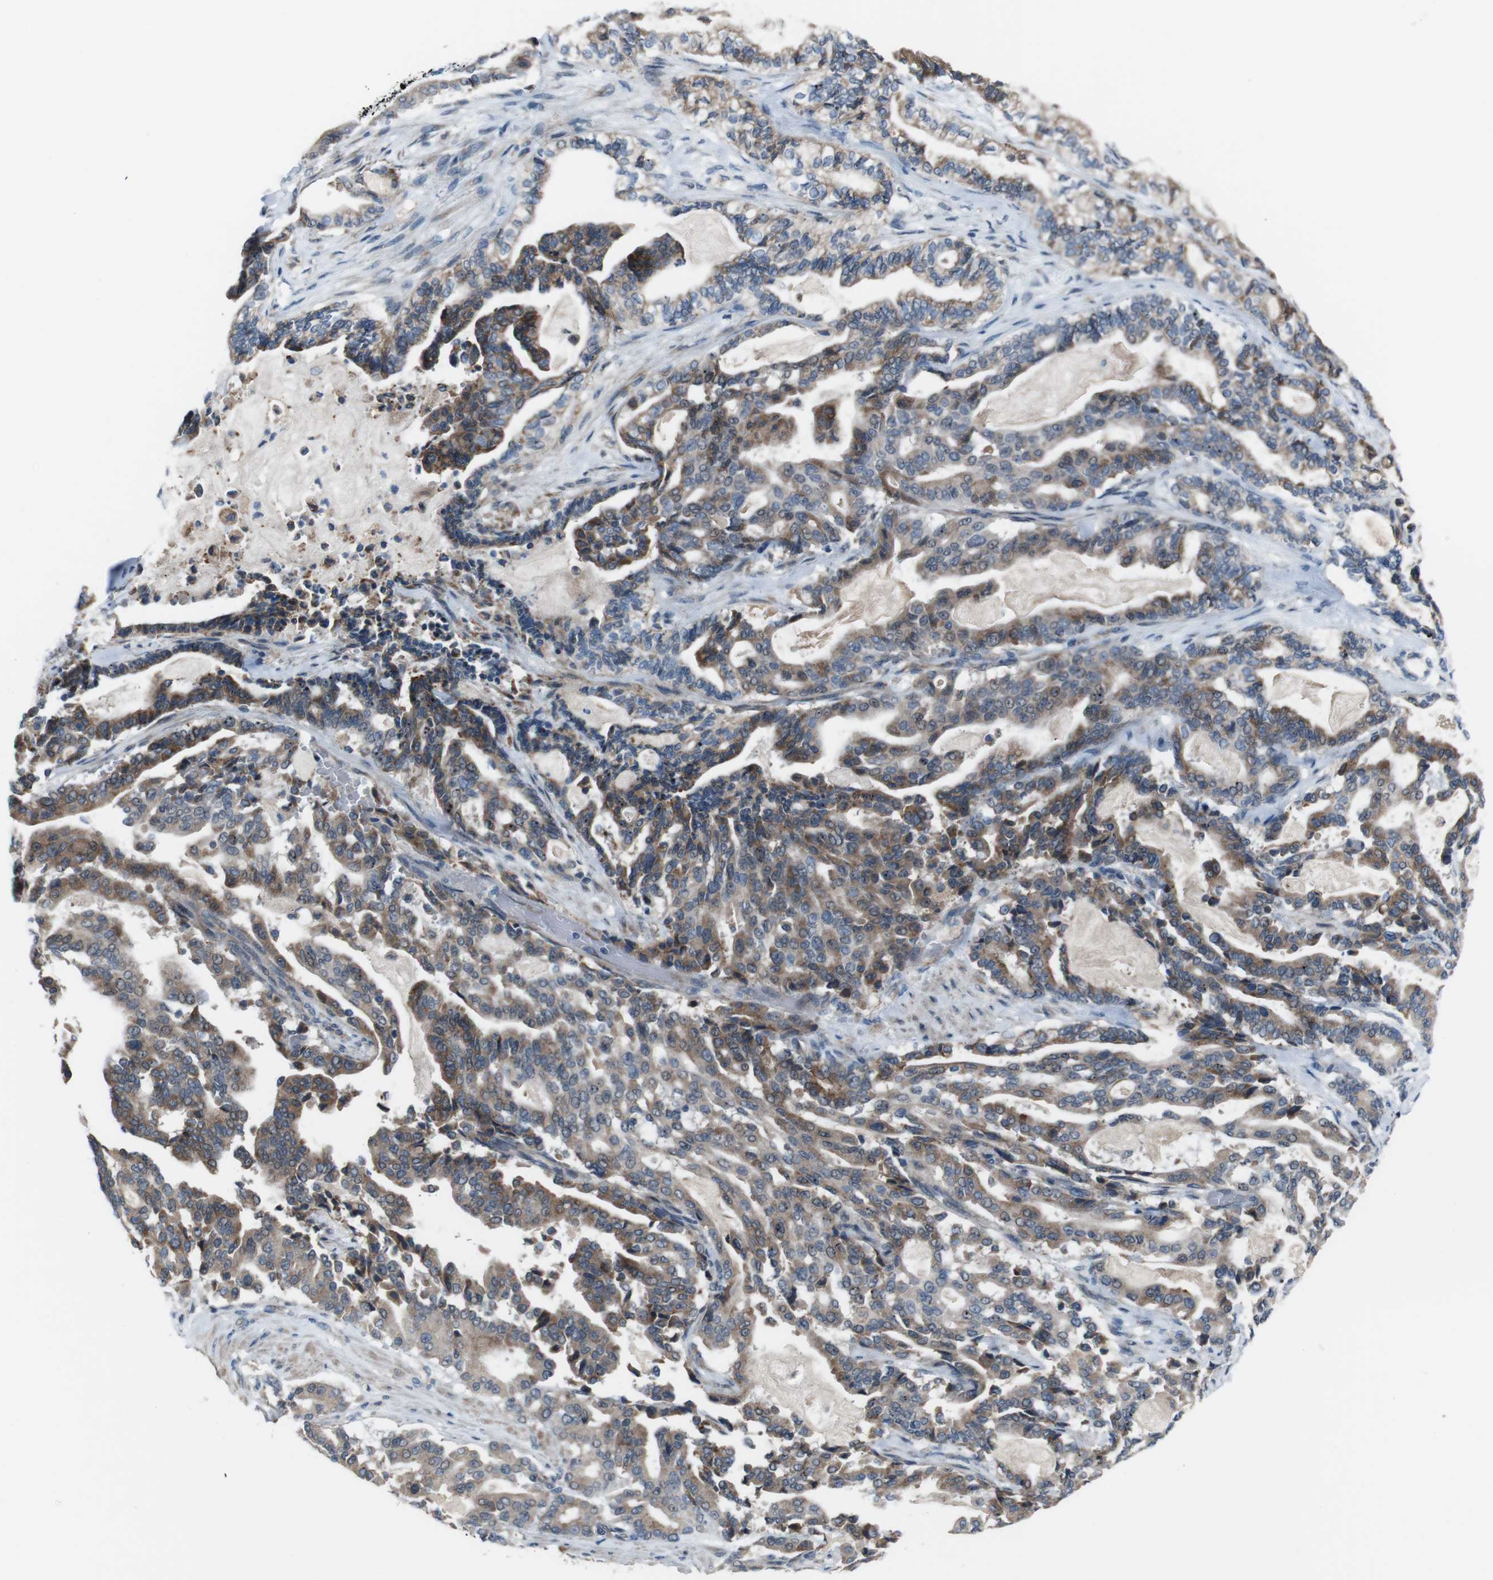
{"staining": {"intensity": "moderate", "quantity": "25%-75%", "location": "cytoplasmic/membranous"}, "tissue": "pancreatic cancer", "cell_type": "Tumor cells", "image_type": "cancer", "snomed": [{"axis": "morphology", "description": "Adenocarcinoma, NOS"}, {"axis": "topography", "description": "Pancreas"}], "caption": "Pancreatic cancer stained with a brown dye shows moderate cytoplasmic/membranous positive positivity in about 25%-75% of tumor cells.", "gene": "CDH22", "patient": {"sex": "male", "age": 63}}